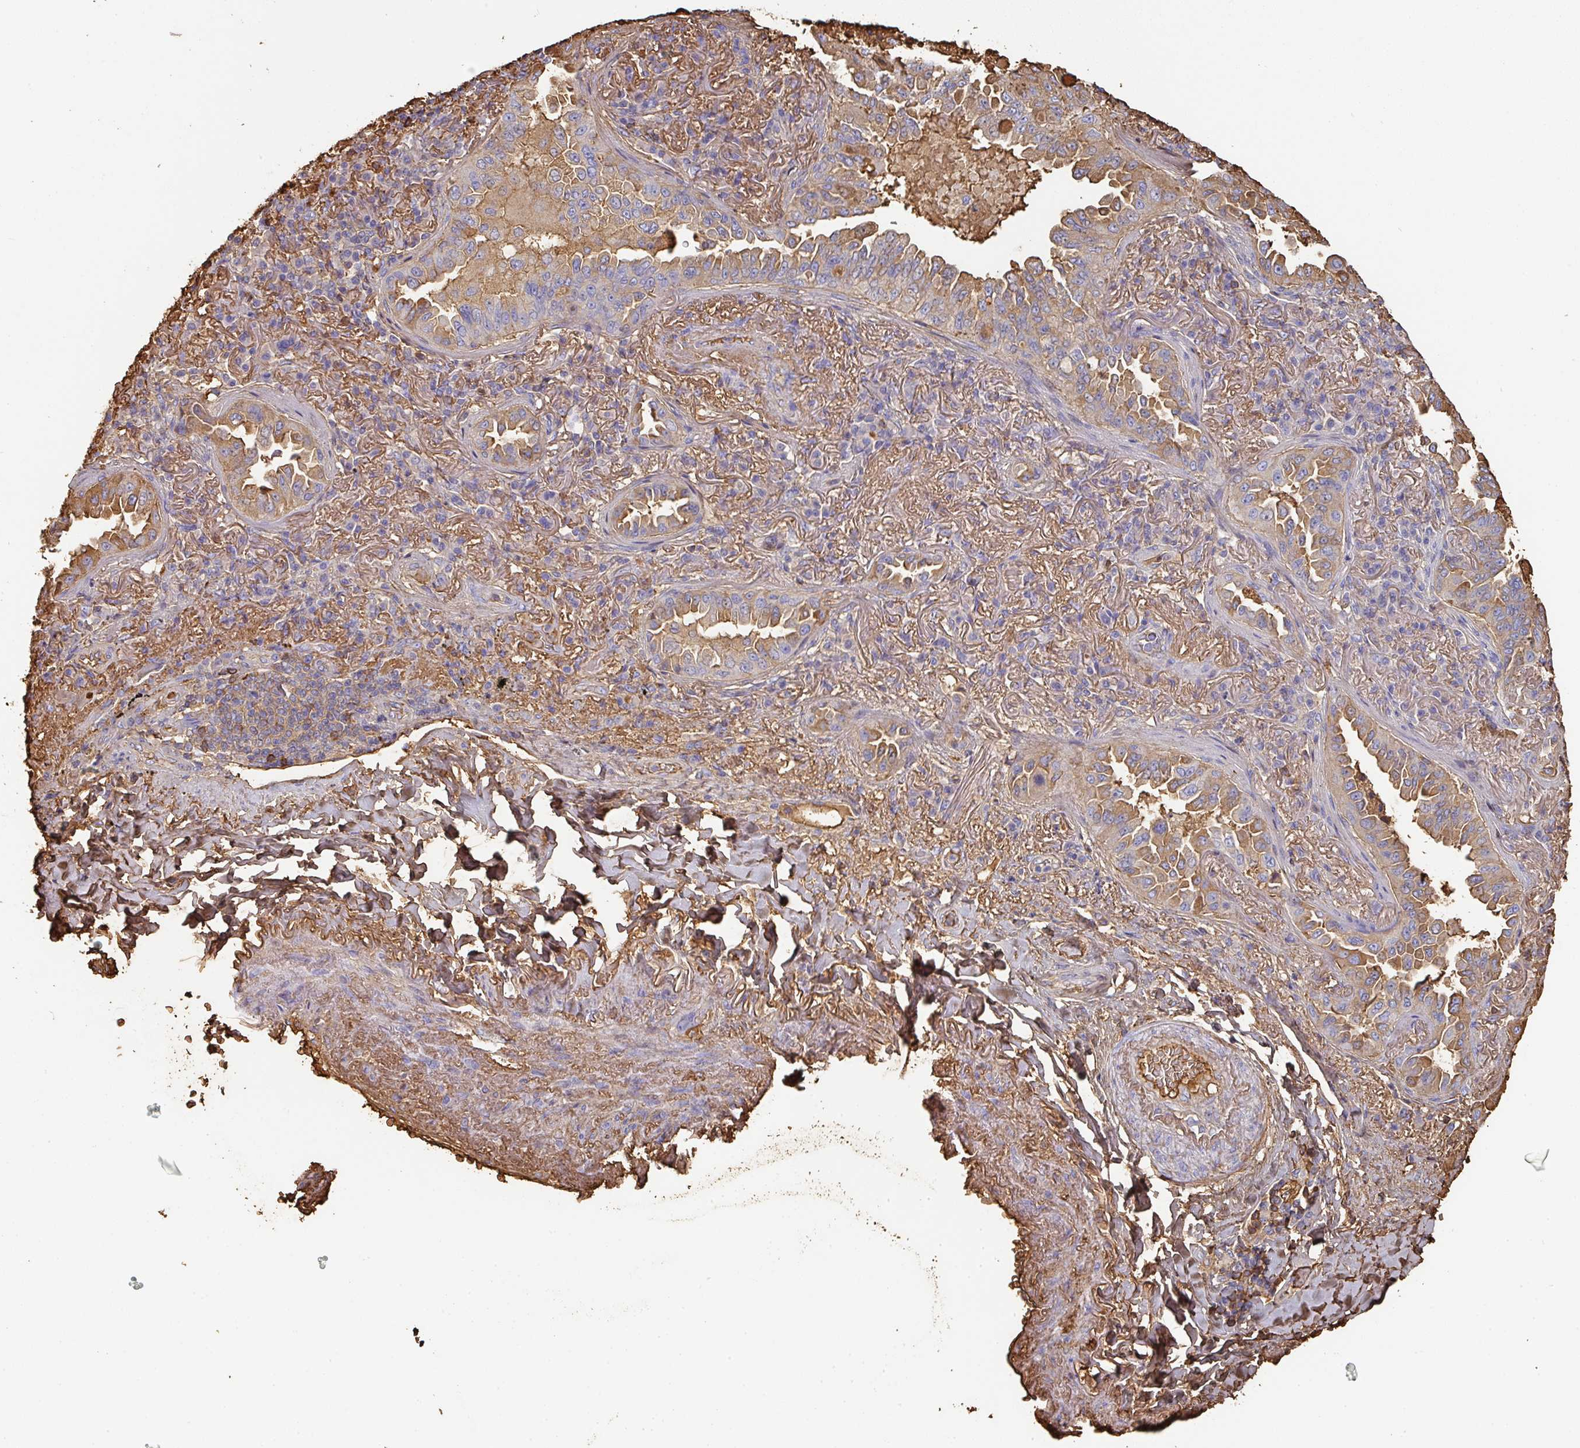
{"staining": {"intensity": "moderate", "quantity": ">75%", "location": "cytoplasmic/membranous"}, "tissue": "lung cancer", "cell_type": "Tumor cells", "image_type": "cancer", "snomed": [{"axis": "morphology", "description": "Adenocarcinoma, NOS"}, {"axis": "topography", "description": "Lung"}], "caption": "A high-resolution micrograph shows immunohistochemistry (IHC) staining of lung cancer, which reveals moderate cytoplasmic/membranous staining in about >75% of tumor cells.", "gene": "ALB", "patient": {"sex": "female", "age": 69}}